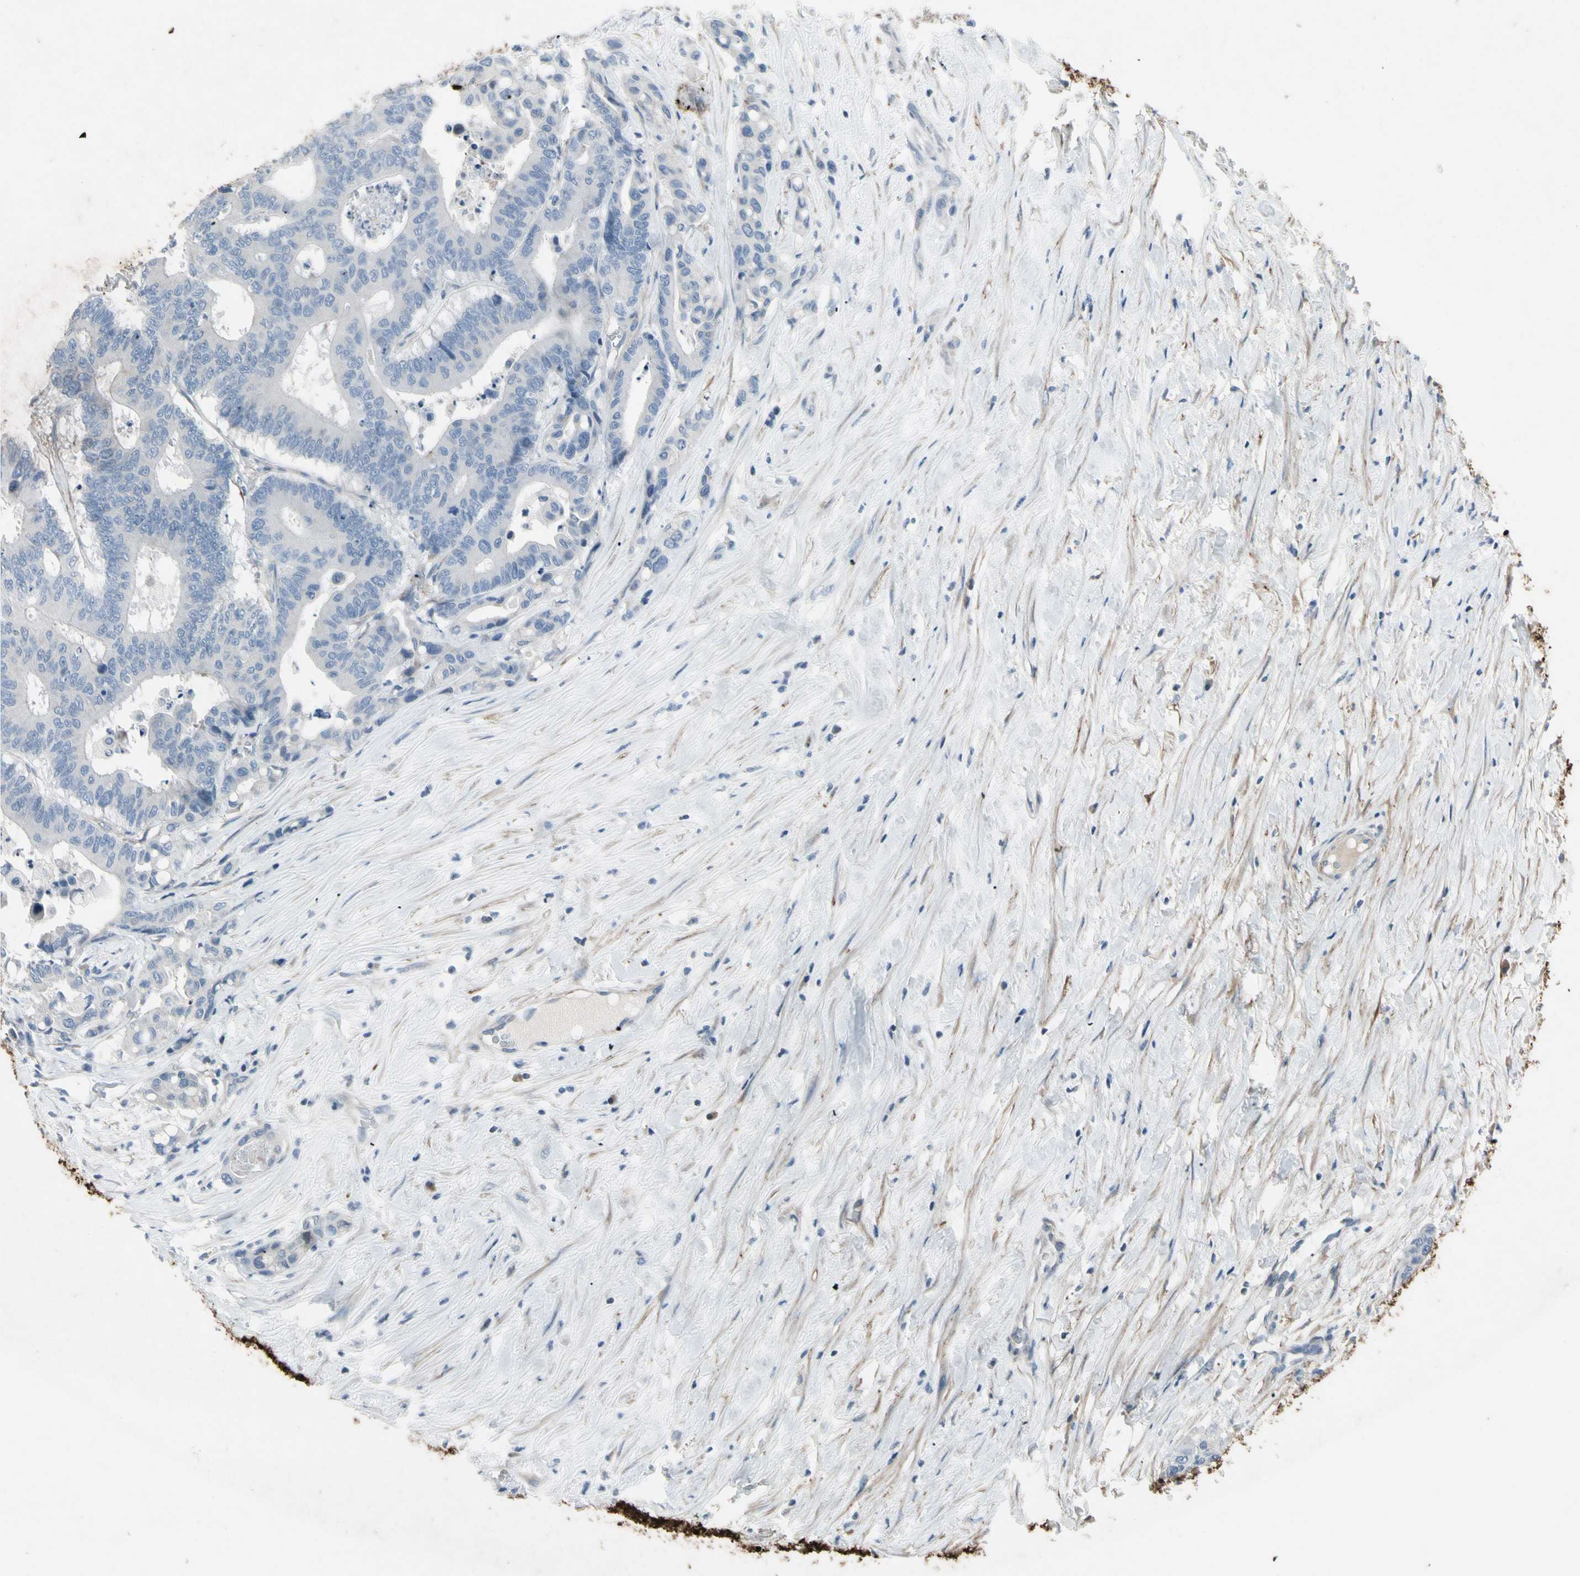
{"staining": {"intensity": "negative", "quantity": "none", "location": "none"}, "tissue": "colorectal cancer", "cell_type": "Tumor cells", "image_type": "cancer", "snomed": [{"axis": "morphology", "description": "Normal tissue, NOS"}, {"axis": "morphology", "description": "Adenocarcinoma, NOS"}, {"axis": "topography", "description": "Colon"}], "caption": "DAB (3,3'-diaminobenzidine) immunohistochemical staining of human colorectal cancer reveals no significant staining in tumor cells.", "gene": "PIGR", "patient": {"sex": "male", "age": 82}}